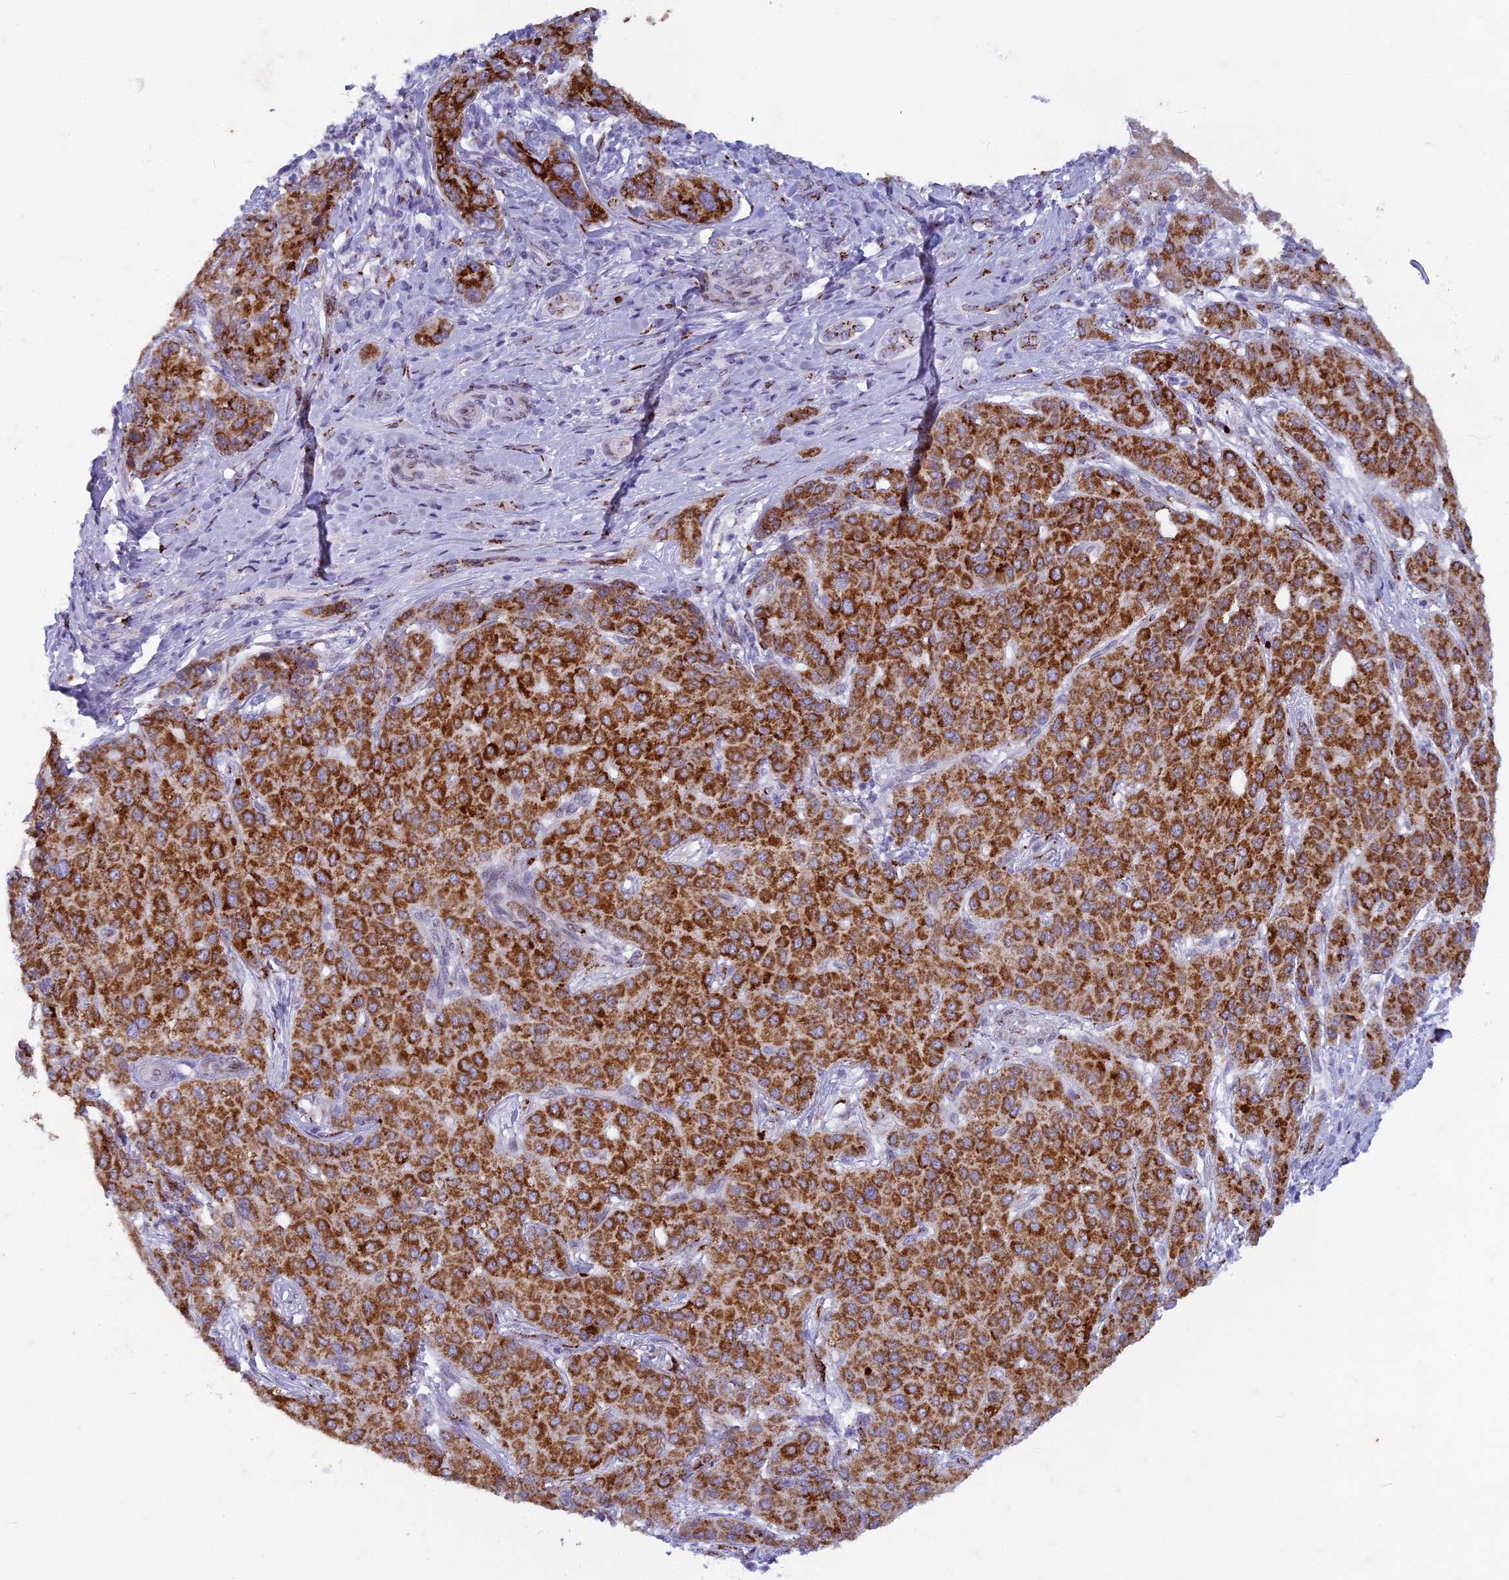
{"staining": {"intensity": "strong", "quantity": ">75%", "location": "cytoplasmic/membranous"}, "tissue": "liver cancer", "cell_type": "Tumor cells", "image_type": "cancer", "snomed": [{"axis": "morphology", "description": "Carcinoma, Hepatocellular, NOS"}, {"axis": "topography", "description": "Liver"}], "caption": "Tumor cells exhibit high levels of strong cytoplasmic/membranous expression in approximately >75% of cells in human hepatocellular carcinoma (liver).", "gene": "FAM3C", "patient": {"sex": "male", "age": 65}}